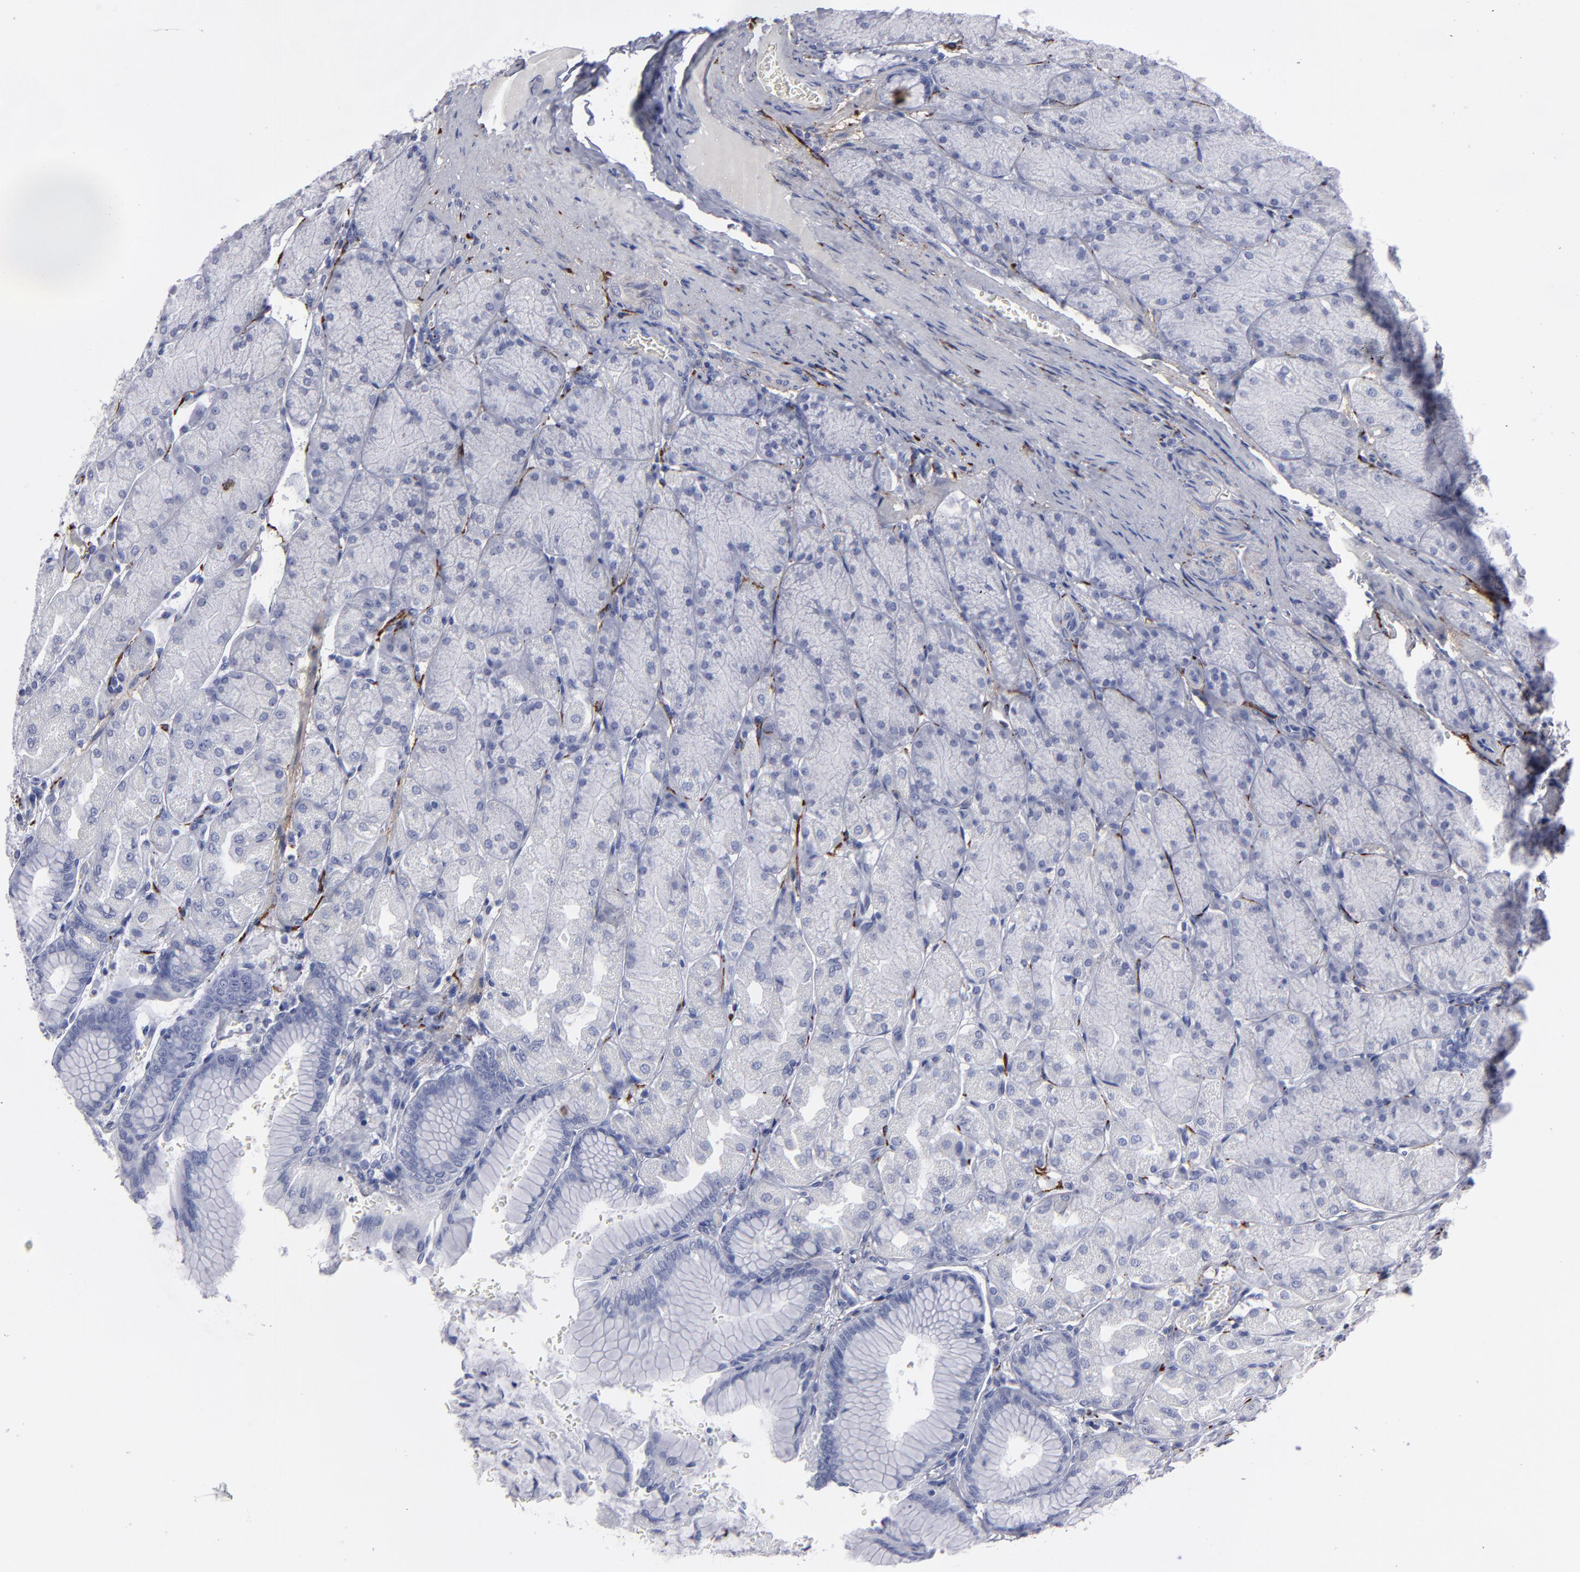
{"staining": {"intensity": "negative", "quantity": "none", "location": "none"}, "tissue": "stomach", "cell_type": "Glandular cells", "image_type": "normal", "snomed": [{"axis": "morphology", "description": "Normal tissue, NOS"}, {"axis": "topography", "description": "Stomach, upper"}], "caption": "Immunohistochemistry (IHC) histopathology image of unremarkable stomach: human stomach stained with DAB (3,3'-diaminobenzidine) shows no significant protein expression in glandular cells. (IHC, brightfield microscopy, high magnification).", "gene": "CADM3", "patient": {"sex": "female", "age": 56}}